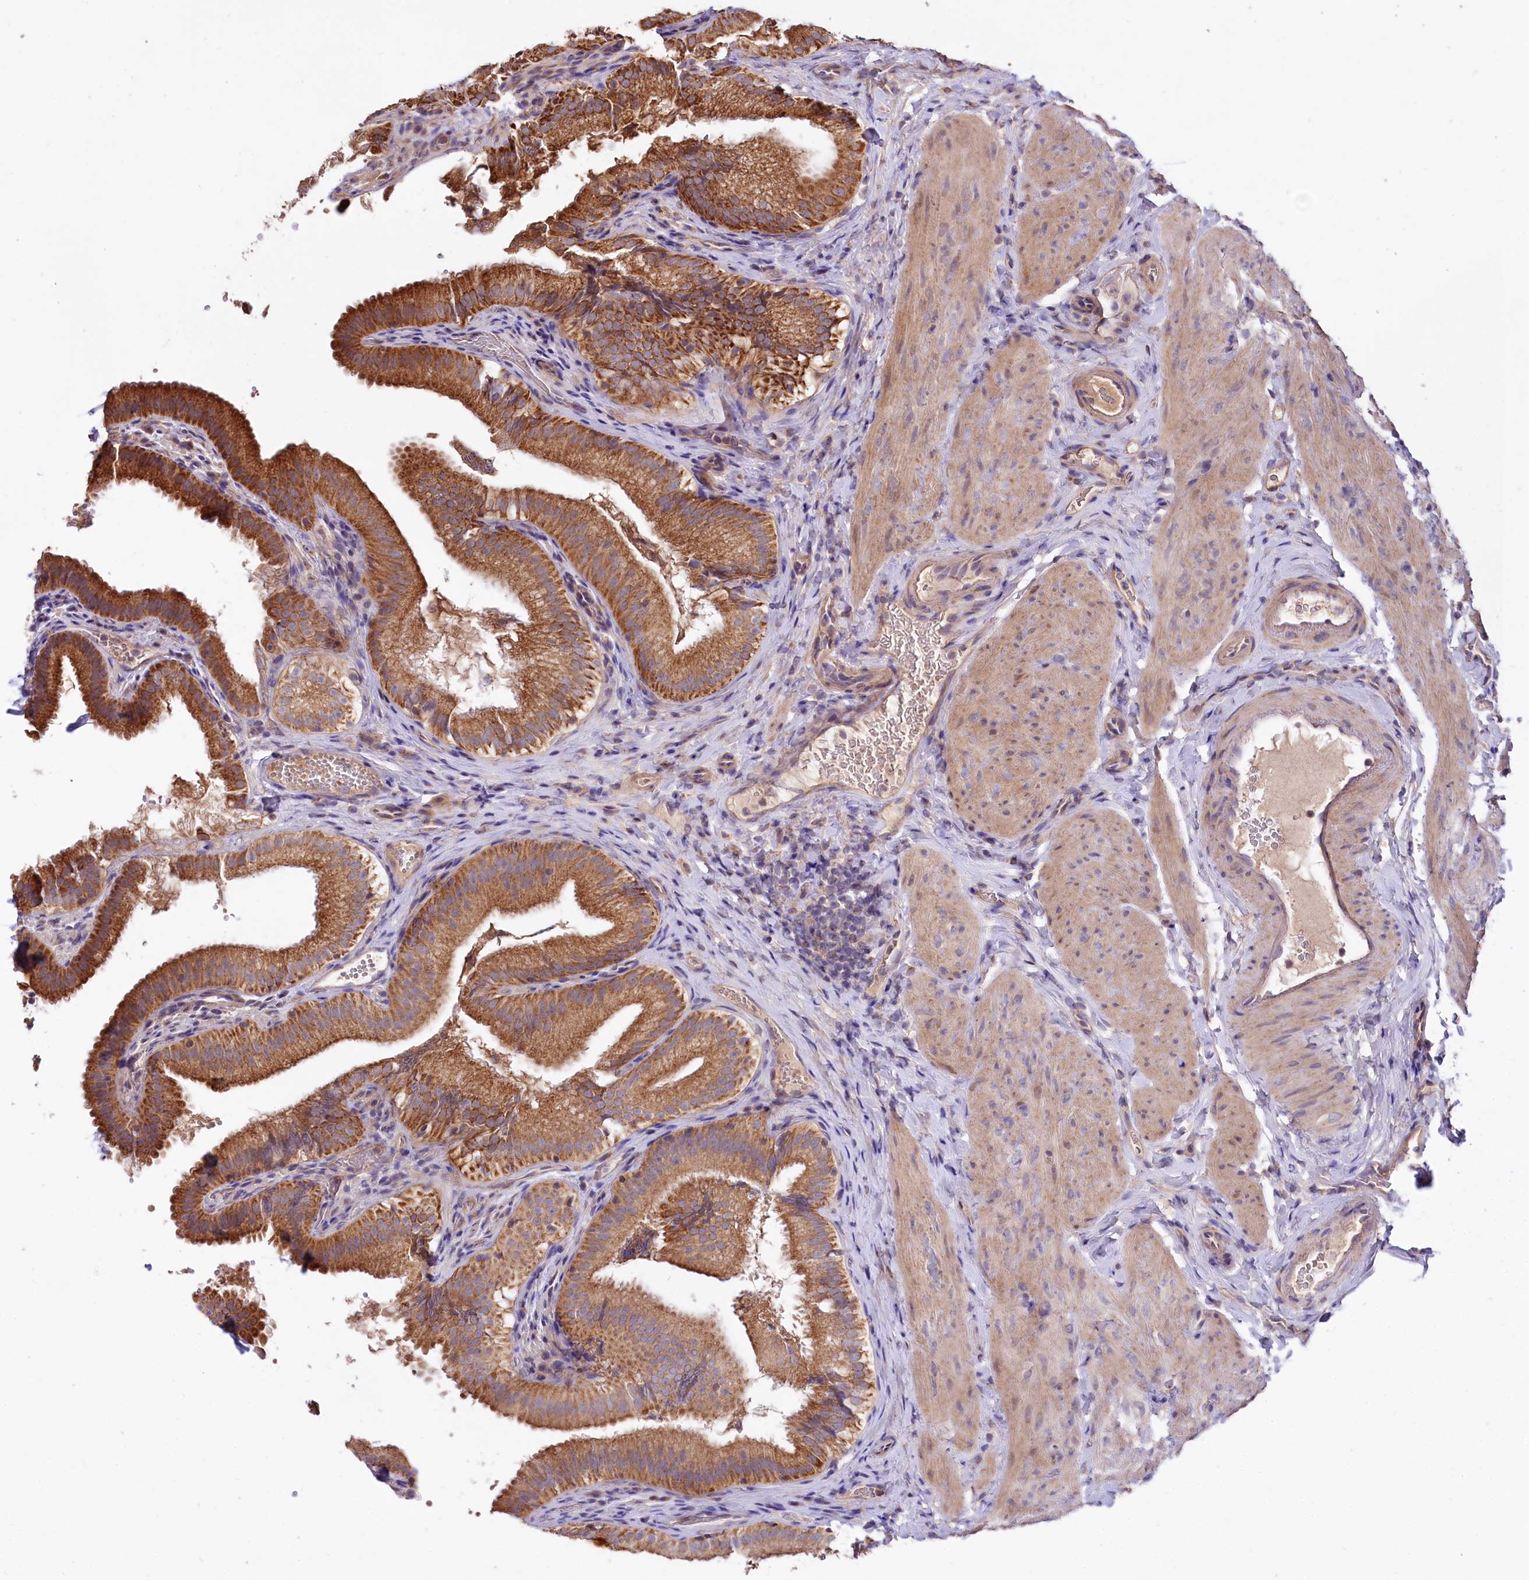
{"staining": {"intensity": "moderate", "quantity": ">75%", "location": "cytoplasmic/membranous"}, "tissue": "gallbladder", "cell_type": "Glandular cells", "image_type": "normal", "snomed": [{"axis": "morphology", "description": "Normal tissue, NOS"}, {"axis": "topography", "description": "Gallbladder"}], "caption": "Immunohistochemical staining of normal human gallbladder reveals moderate cytoplasmic/membranous protein positivity in about >75% of glandular cells.", "gene": "ZNF45", "patient": {"sex": "female", "age": 30}}